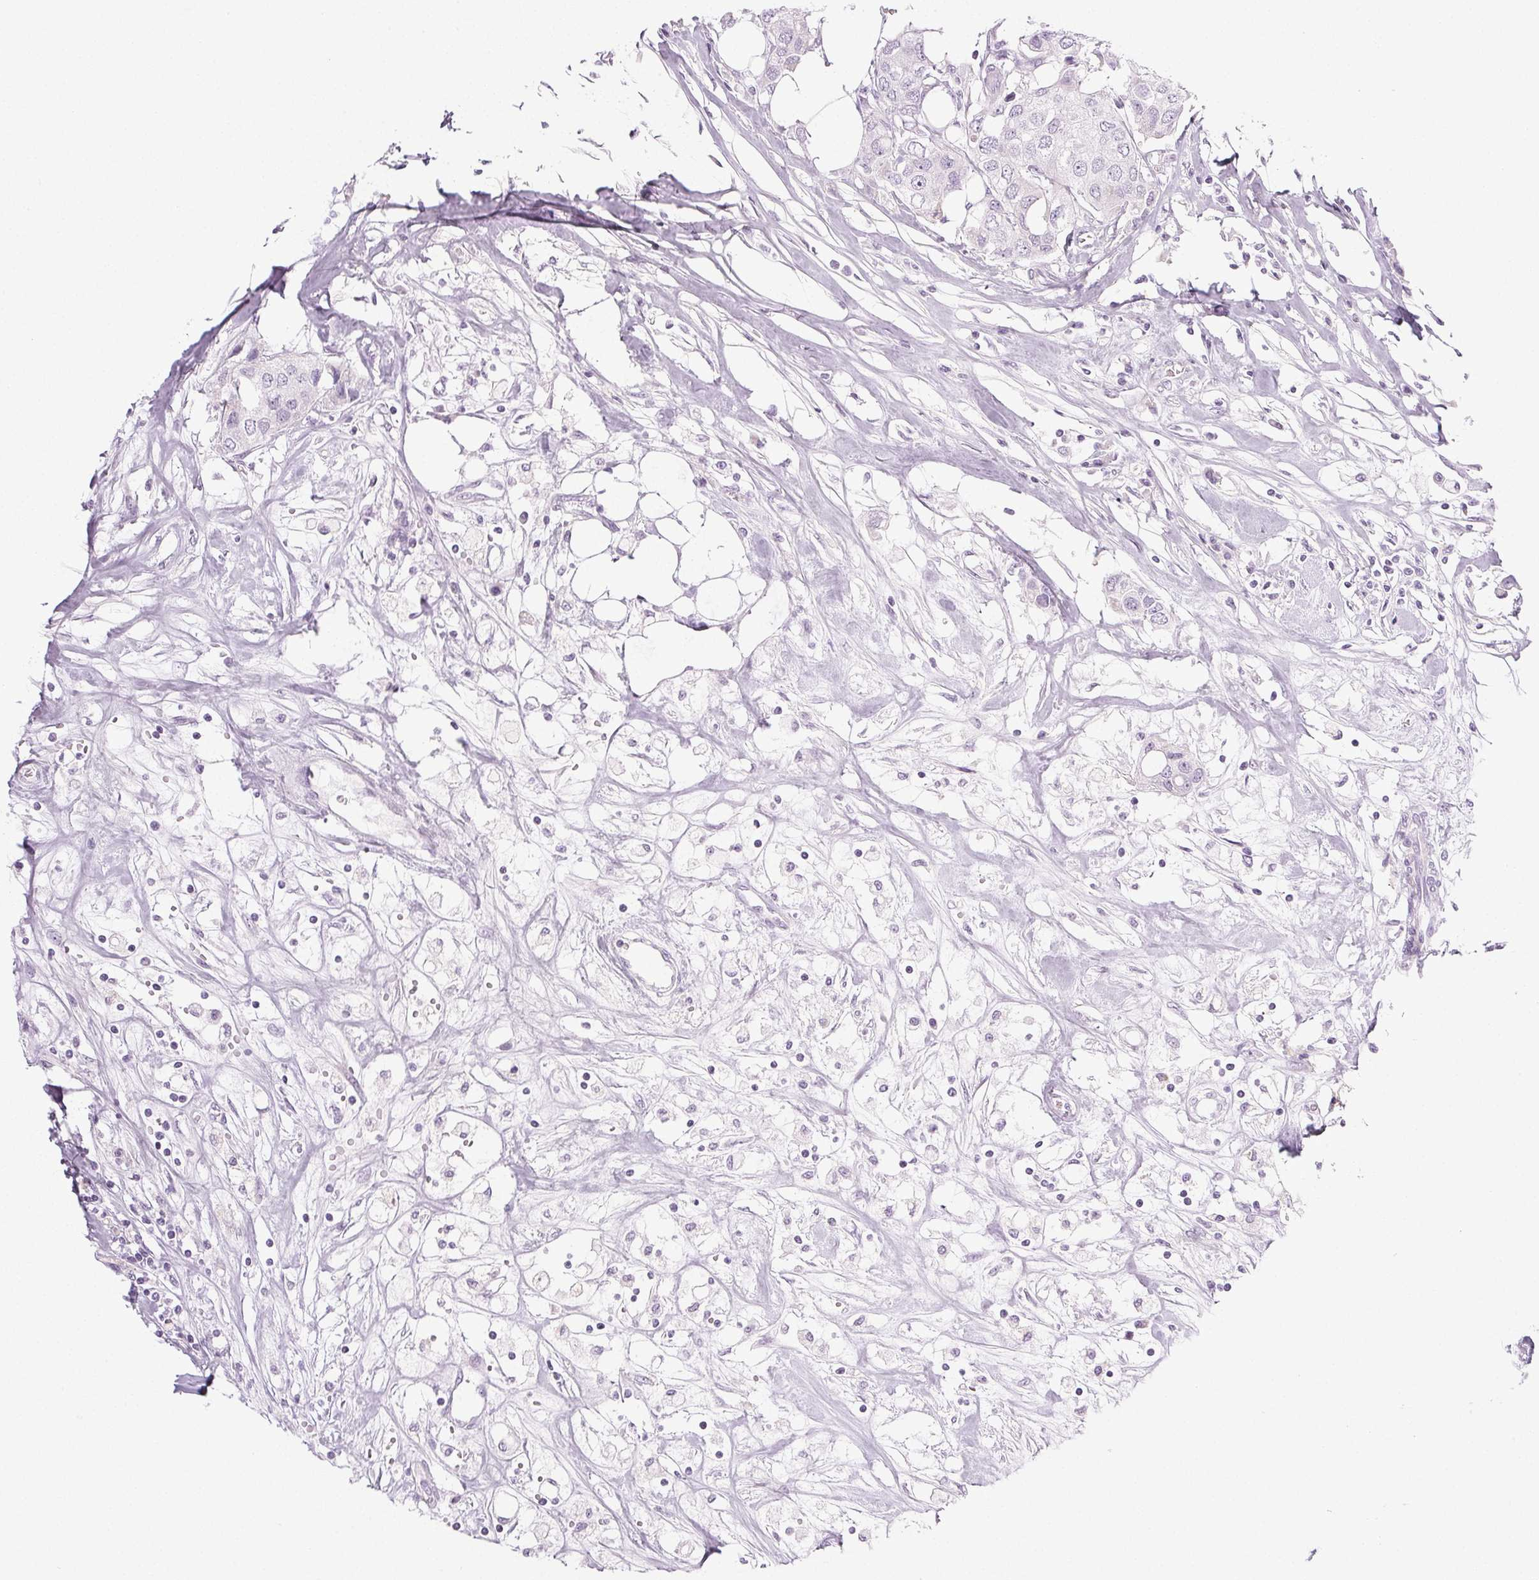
{"staining": {"intensity": "negative", "quantity": "none", "location": "none"}, "tissue": "breast cancer", "cell_type": "Tumor cells", "image_type": "cancer", "snomed": [{"axis": "morphology", "description": "Duct carcinoma"}, {"axis": "topography", "description": "Breast"}], "caption": "The immunohistochemistry (IHC) photomicrograph has no significant positivity in tumor cells of breast infiltrating ductal carcinoma tissue.", "gene": "COL7A1", "patient": {"sex": "female", "age": 80}}